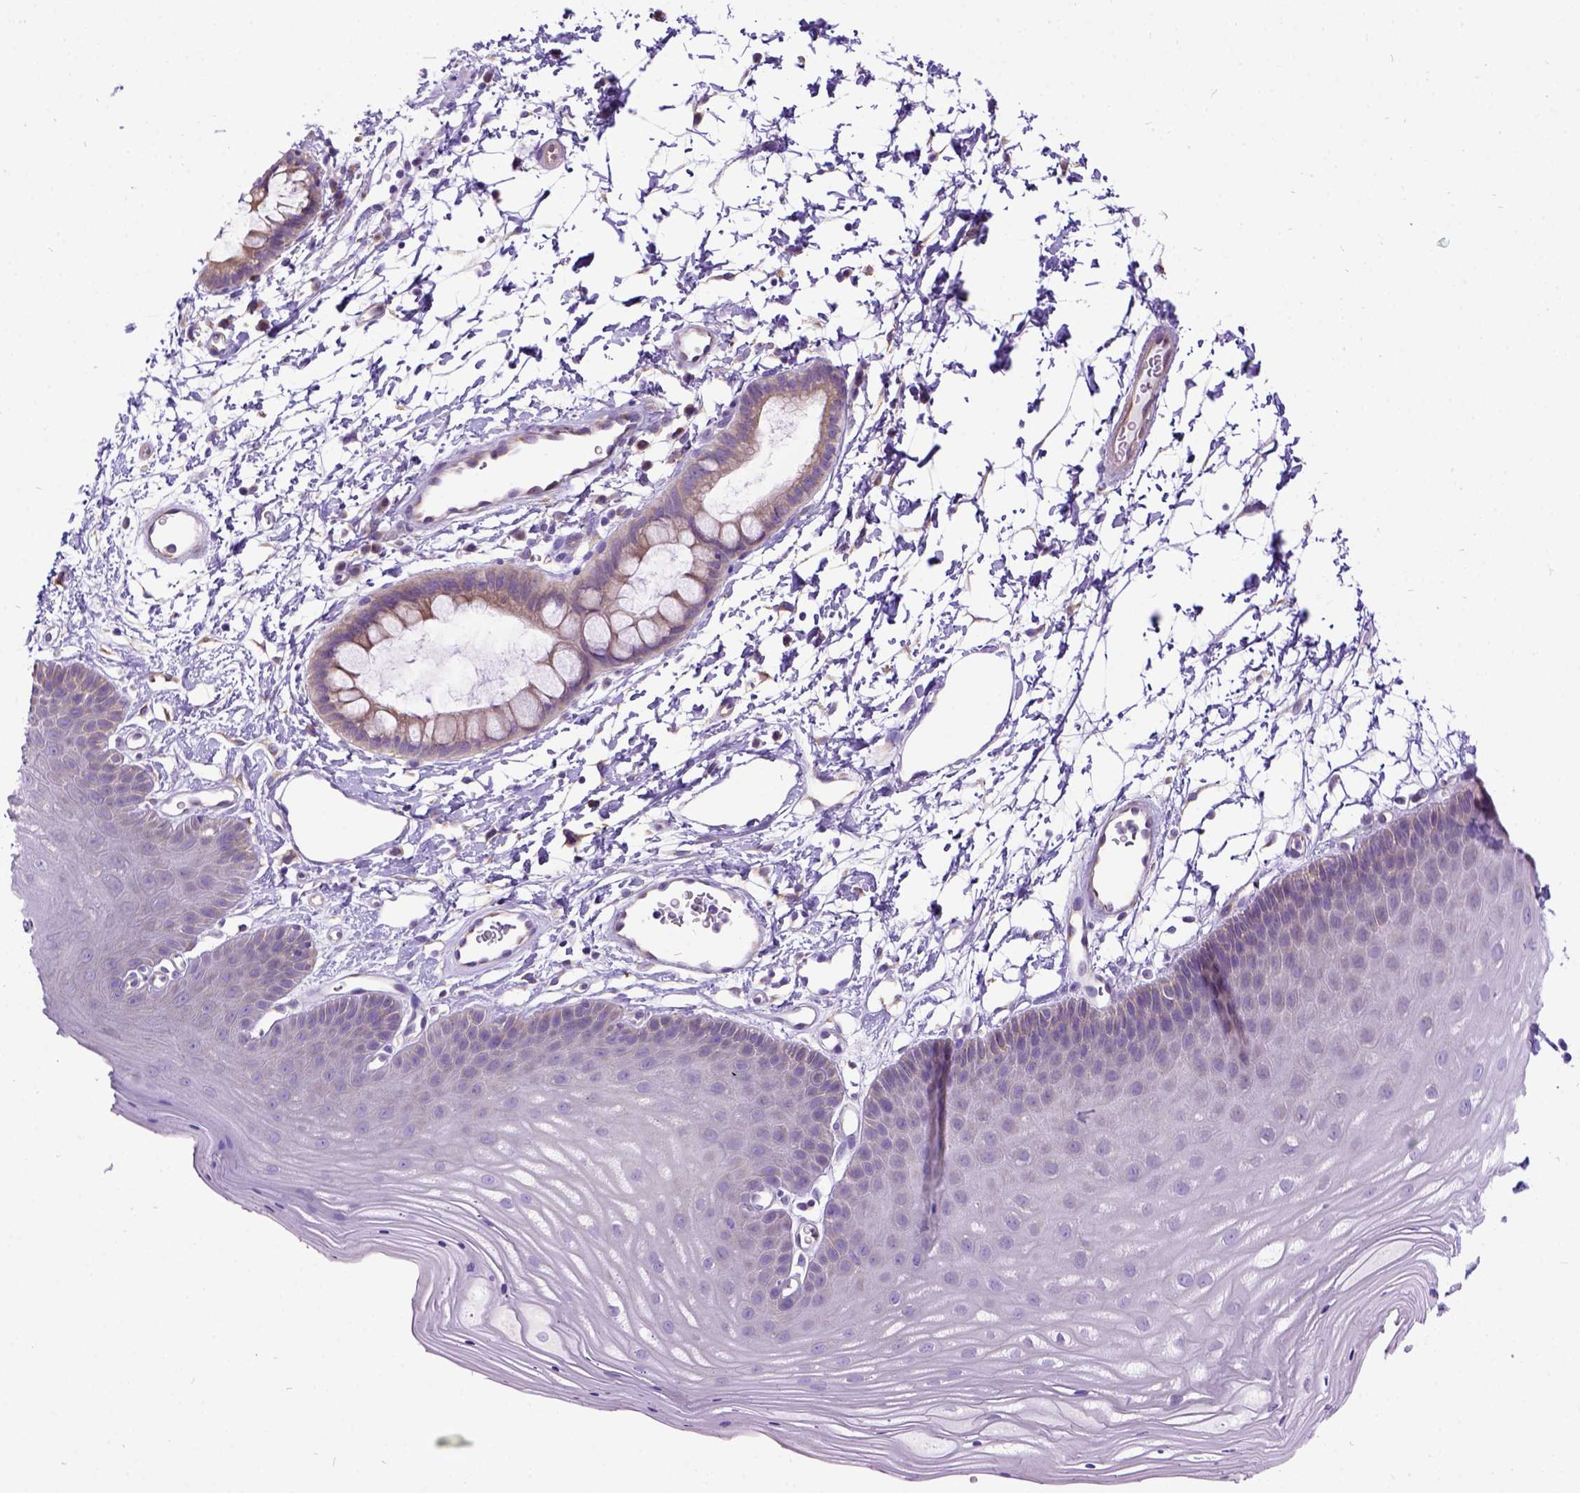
{"staining": {"intensity": "weak", "quantity": "25%-75%", "location": "cytoplasmic/membranous"}, "tissue": "skin", "cell_type": "Epidermal cells", "image_type": "normal", "snomed": [{"axis": "morphology", "description": "Normal tissue, NOS"}, {"axis": "topography", "description": "Anal"}], "caption": "Immunohistochemistry (DAB) staining of normal human skin demonstrates weak cytoplasmic/membranous protein positivity in approximately 25%-75% of epidermal cells.", "gene": "CFAP54", "patient": {"sex": "male", "age": 53}}